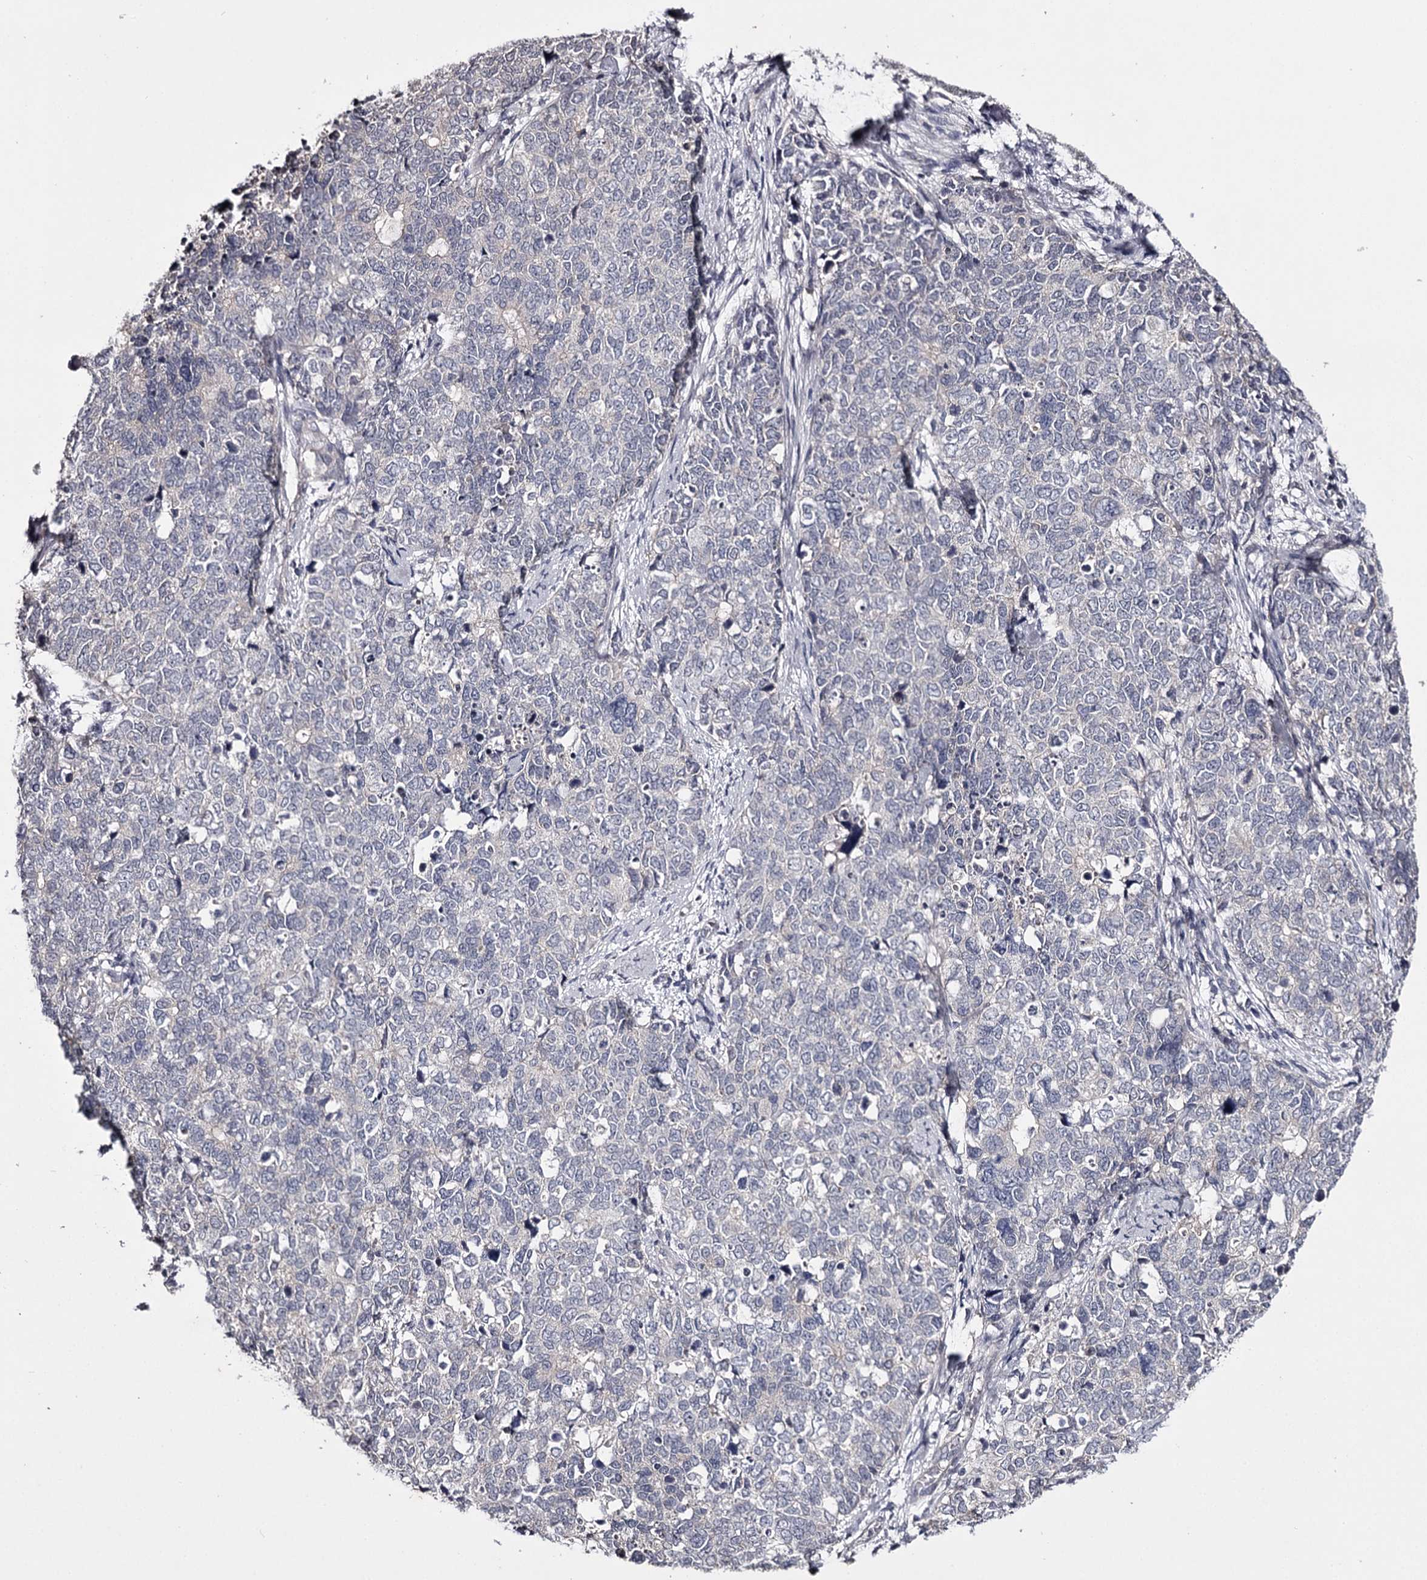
{"staining": {"intensity": "negative", "quantity": "none", "location": "none"}, "tissue": "cervical cancer", "cell_type": "Tumor cells", "image_type": "cancer", "snomed": [{"axis": "morphology", "description": "Squamous cell carcinoma, NOS"}, {"axis": "topography", "description": "Cervix"}], "caption": "This micrograph is of cervical cancer stained with immunohistochemistry to label a protein in brown with the nuclei are counter-stained blue. There is no expression in tumor cells.", "gene": "PRM2", "patient": {"sex": "female", "age": 63}}